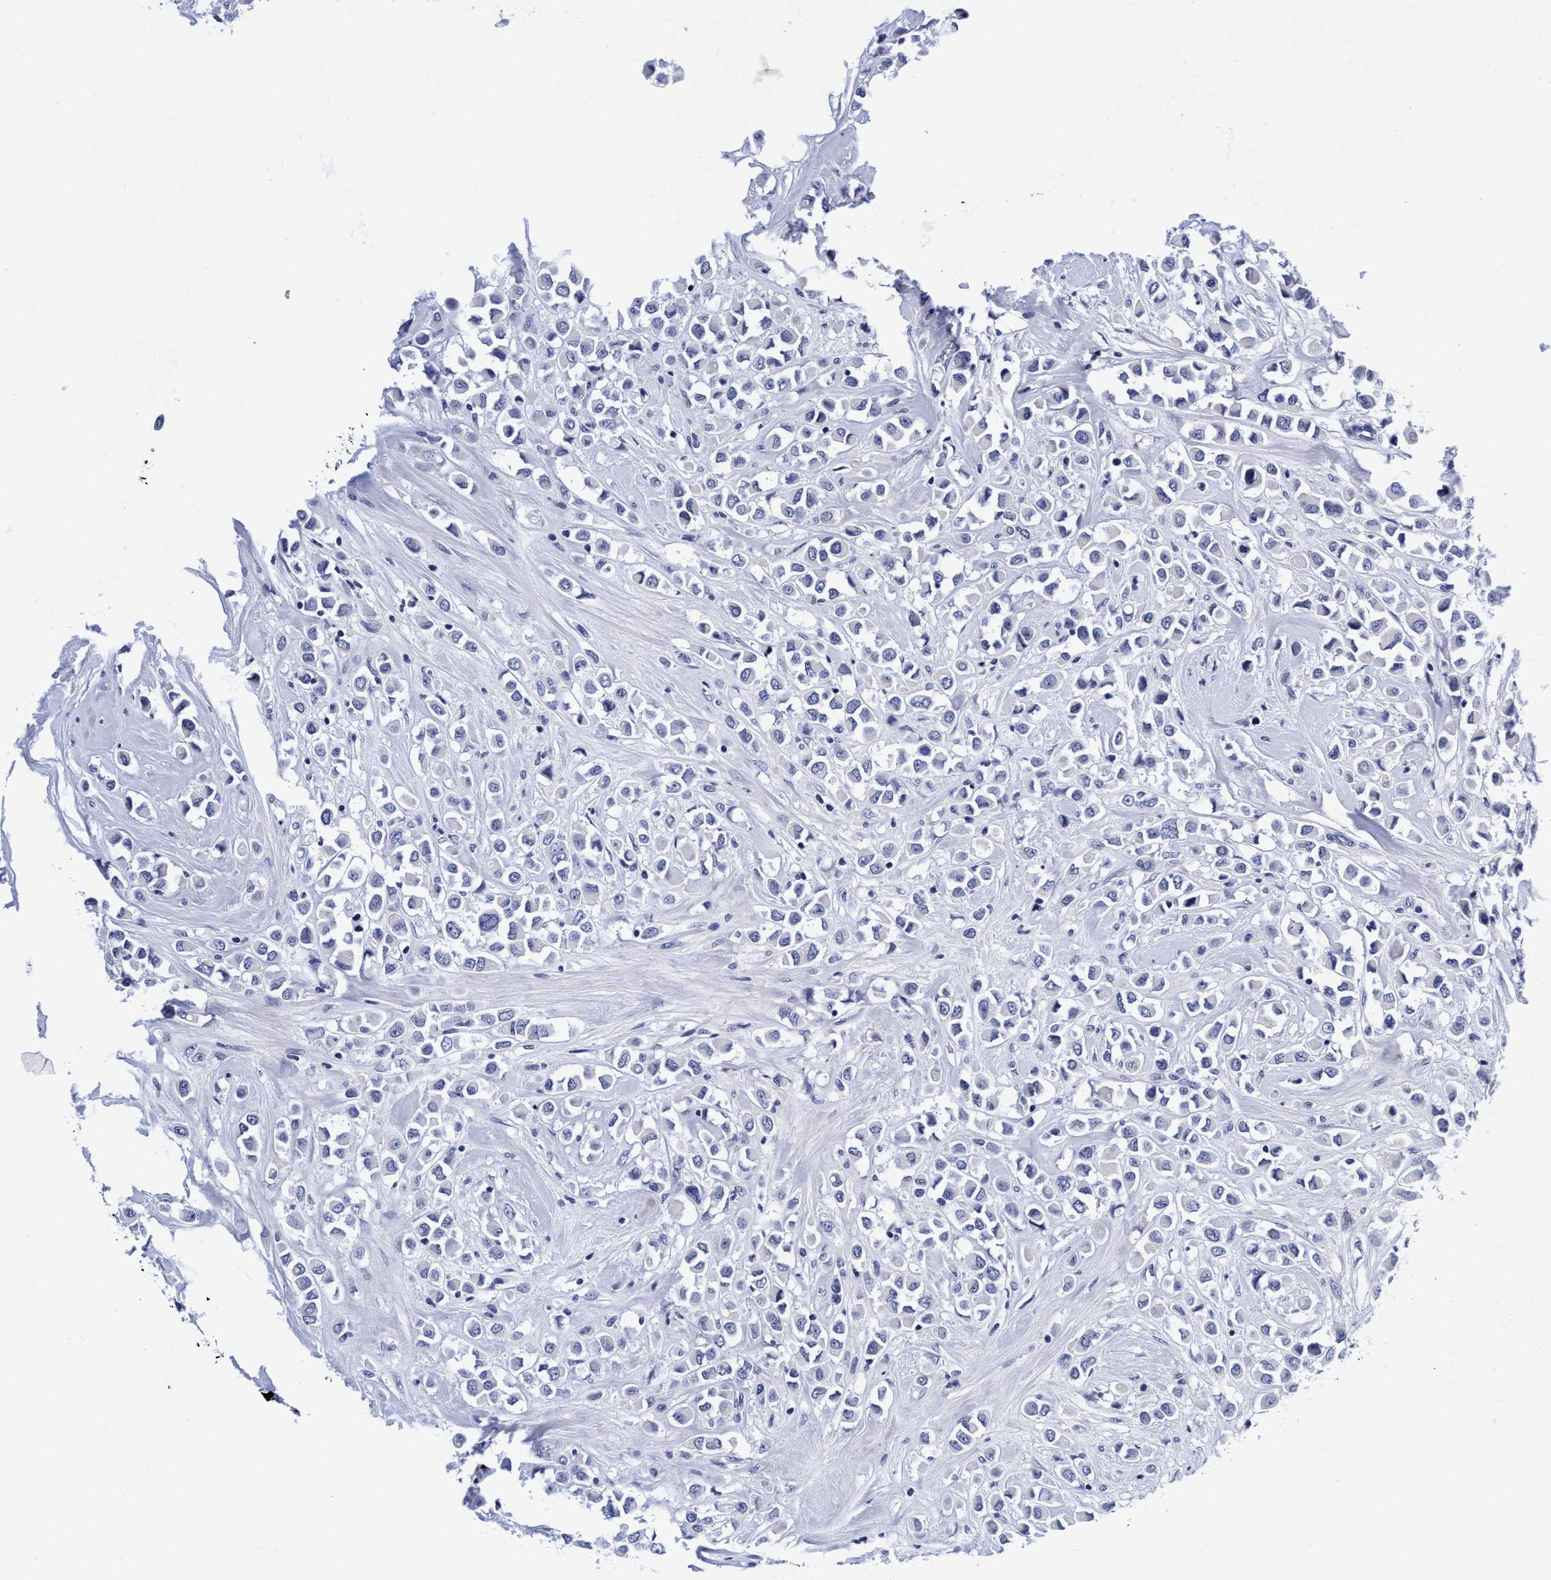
{"staining": {"intensity": "negative", "quantity": "none", "location": "none"}, "tissue": "breast cancer", "cell_type": "Tumor cells", "image_type": "cancer", "snomed": [{"axis": "morphology", "description": "Duct carcinoma"}, {"axis": "topography", "description": "Breast"}], "caption": "Immunohistochemical staining of breast cancer displays no significant staining in tumor cells.", "gene": "PLPPR1", "patient": {"sex": "female", "age": 61}}